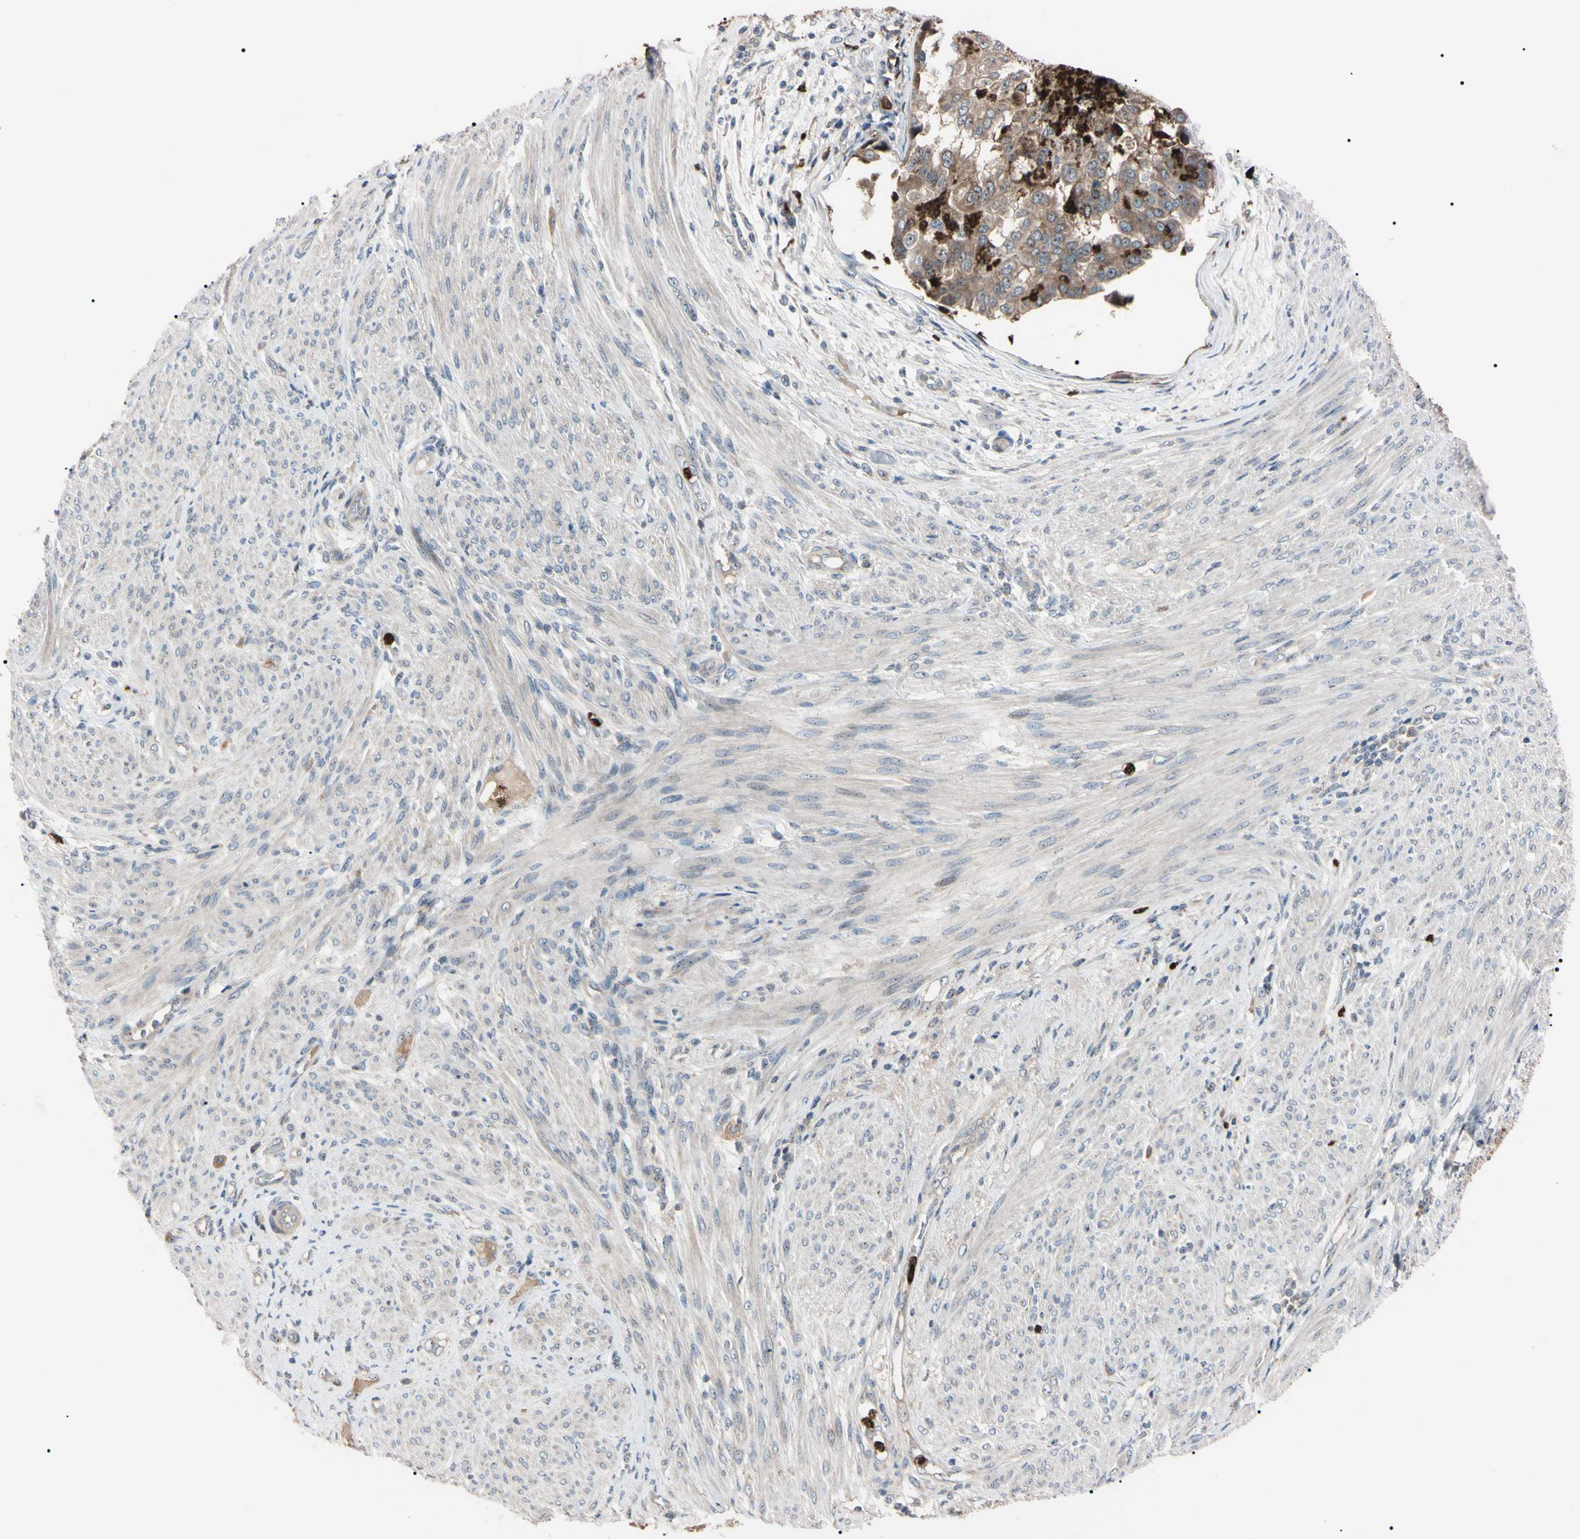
{"staining": {"intensity": "strong", "quantity": "<25%", "location": "cytoplasmic/membranous,nuclear"}, "tissue": "endometrial cancer", "cell_type": "Tumor cells", "image_type": "cancer", "snomed": [{"axis": "morphology", "description": "Adenocarcinoma, NOS"}, {"axis": "topography", "description": "Endometrium"}], "caption": "The micrograph displays staining of endometrial adenocarcinoma, revealing strong cytoplasmic/membranous and nuclear protein staining (brown color) within tumor cells.", "gene": "TRAF5", "patient": {"sex": "female", "age": 85}}